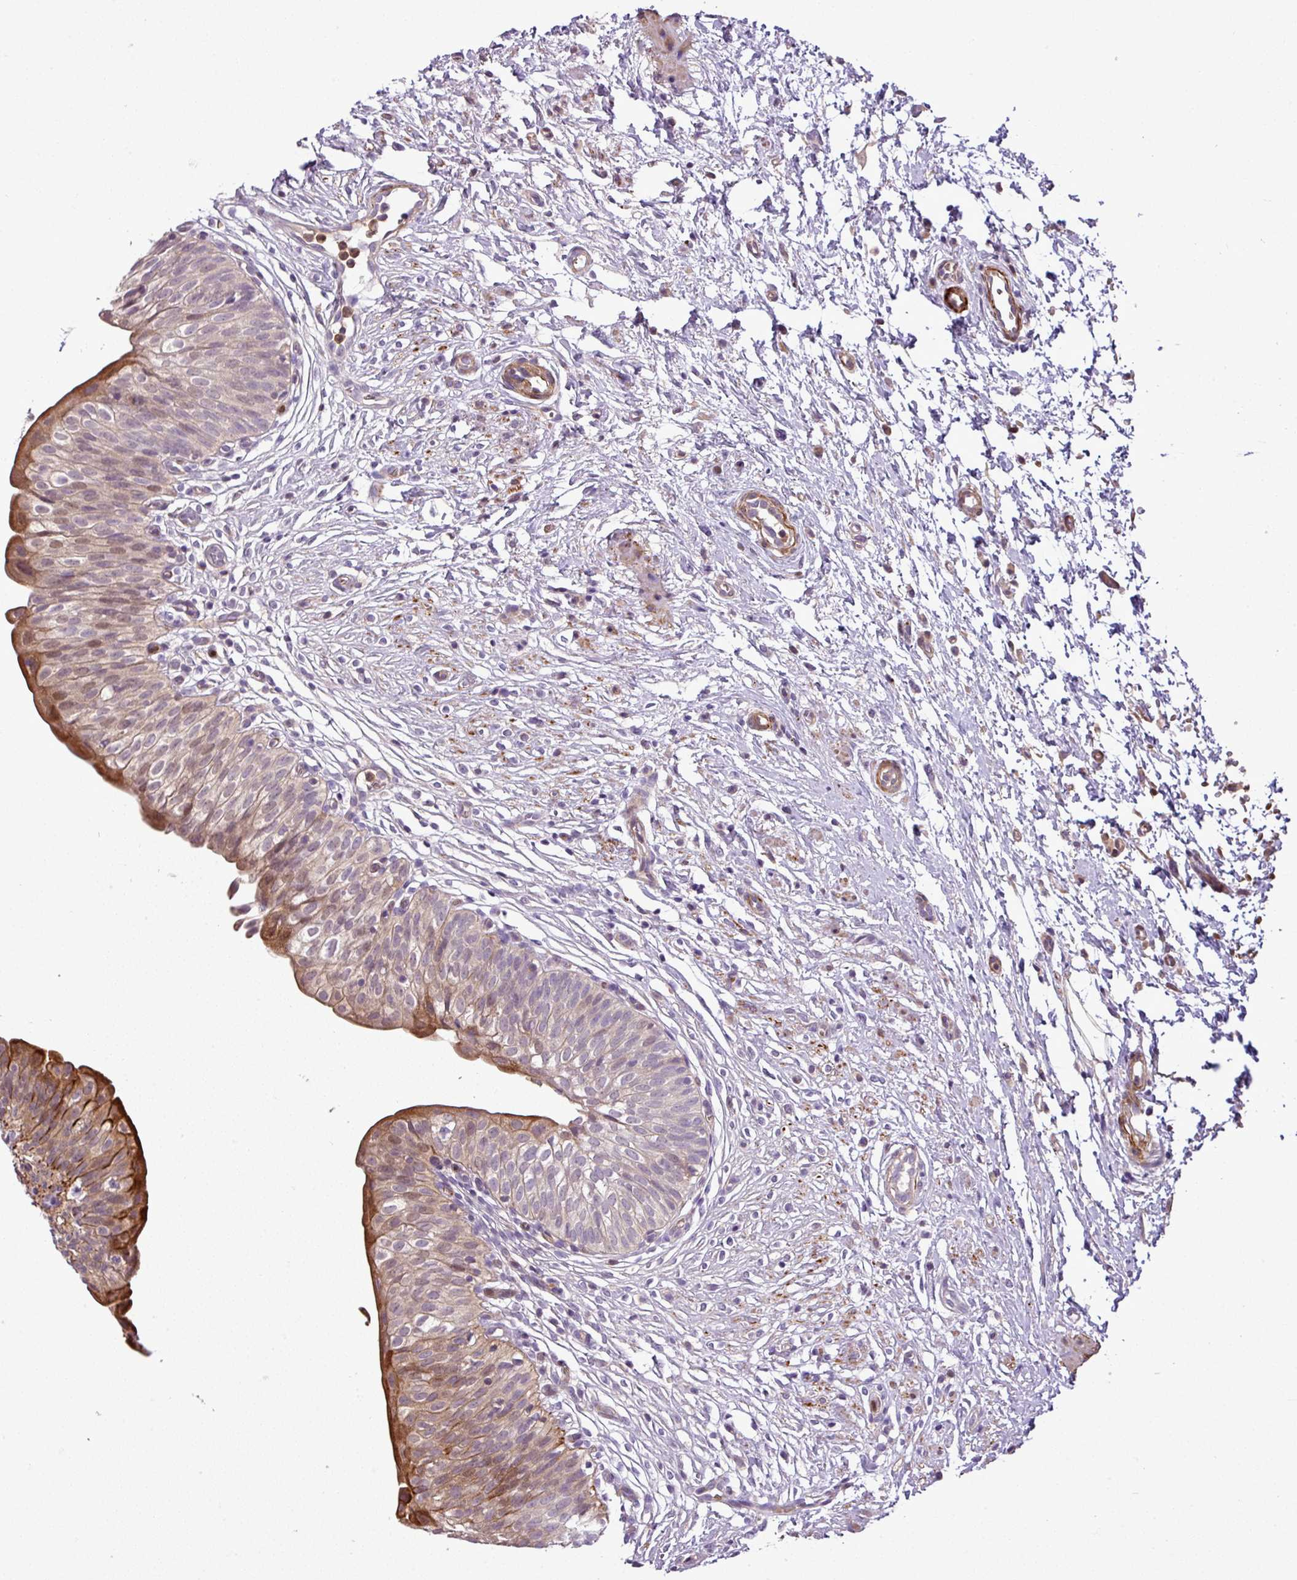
{"staining": {"intensity": "strong", "quantity": "25%-75%", "location": "cytoplasmic/membranous"}, "tissue": "urinary bladder", "cell_type": "Urothelial cells", "image_type": "normal", "snomed": [{"axis": "morphology", "description": "Normal tissue, NOS"}, {"axis": "topography", "description": "Urinary bladder"}], "caption": "High-magnification brightfield microscopy of unremarkable urinary bladder stained with DAB (3,3'-diaminobenzidine) (brown) and counterstained with hematoxylin (blue). urothelial cells exhibit strong cytoplasmic/membranous staining is identified in approximately25%-75% of cells.", "gene": "NBEAL2", "patient": {"sex": "male", "age": 55}}